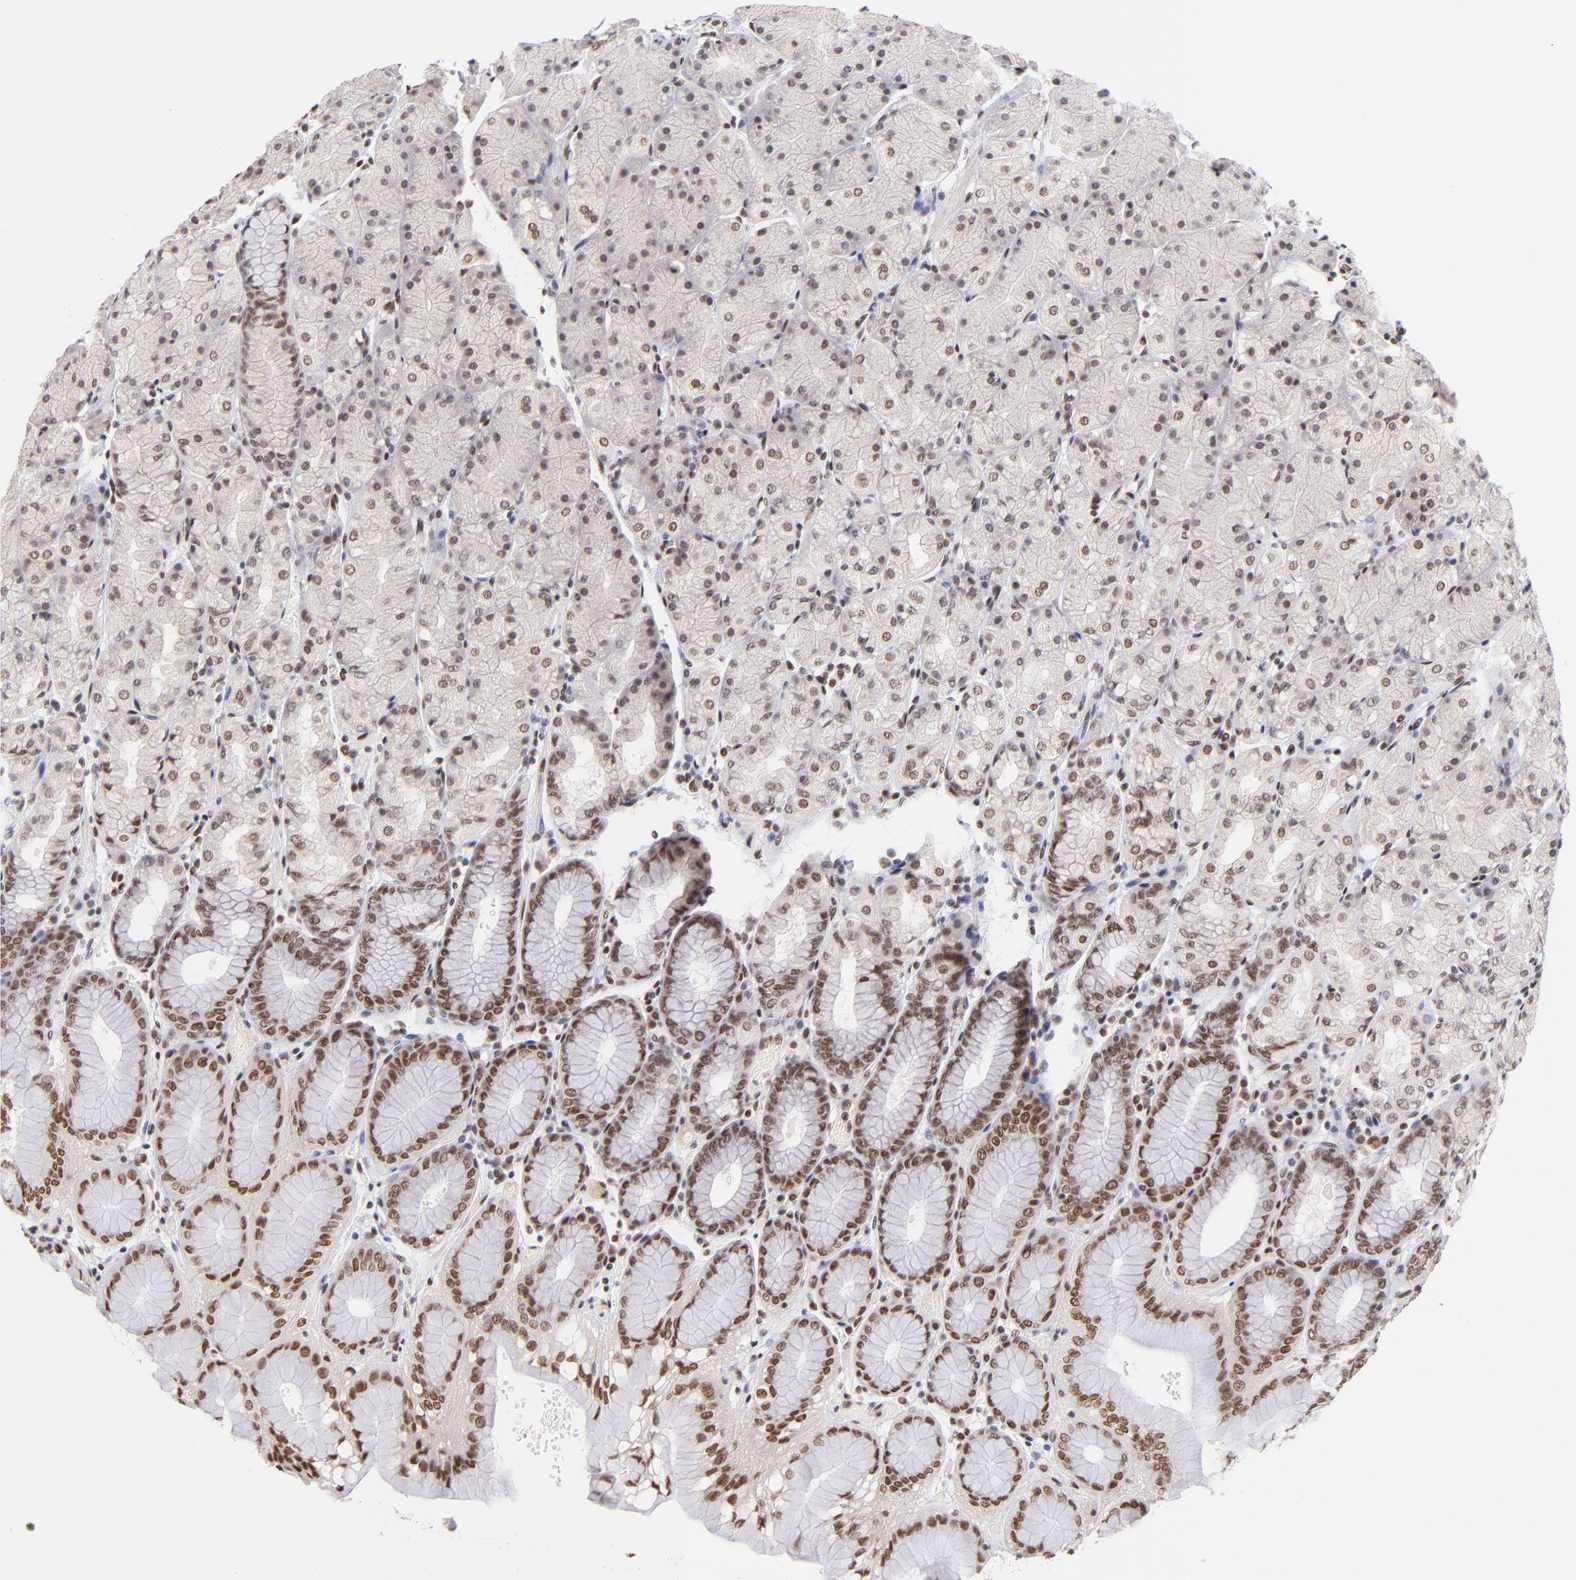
{"staining": {"intensity": "moderate", "quantity": ">75%", "location": "nuclear"}, "tissue": "stomach", "cell_type": "Glandular cells", "image_type": "normal", "snomed": [{"axis": "morphology", "description": "Normal tissue, NOS"}, {"axis": "topography", "description": "Stomach, upper"}, {"axis": "topography", "description": "Stomach"}], "caption": "IHC (DAB (3,3'-diaminobenzidine)) staining of normal stomach displays moderate nuclear protein staining in about >75% of glandular cells. The staining was performed using DAB to visualize the protein expression in brown, while the nuclei were stained in blue with hematoxylin (Magnification: 20x).", "gene": "MIDEAS", "patient": {"sex": "male", "age": 76}}